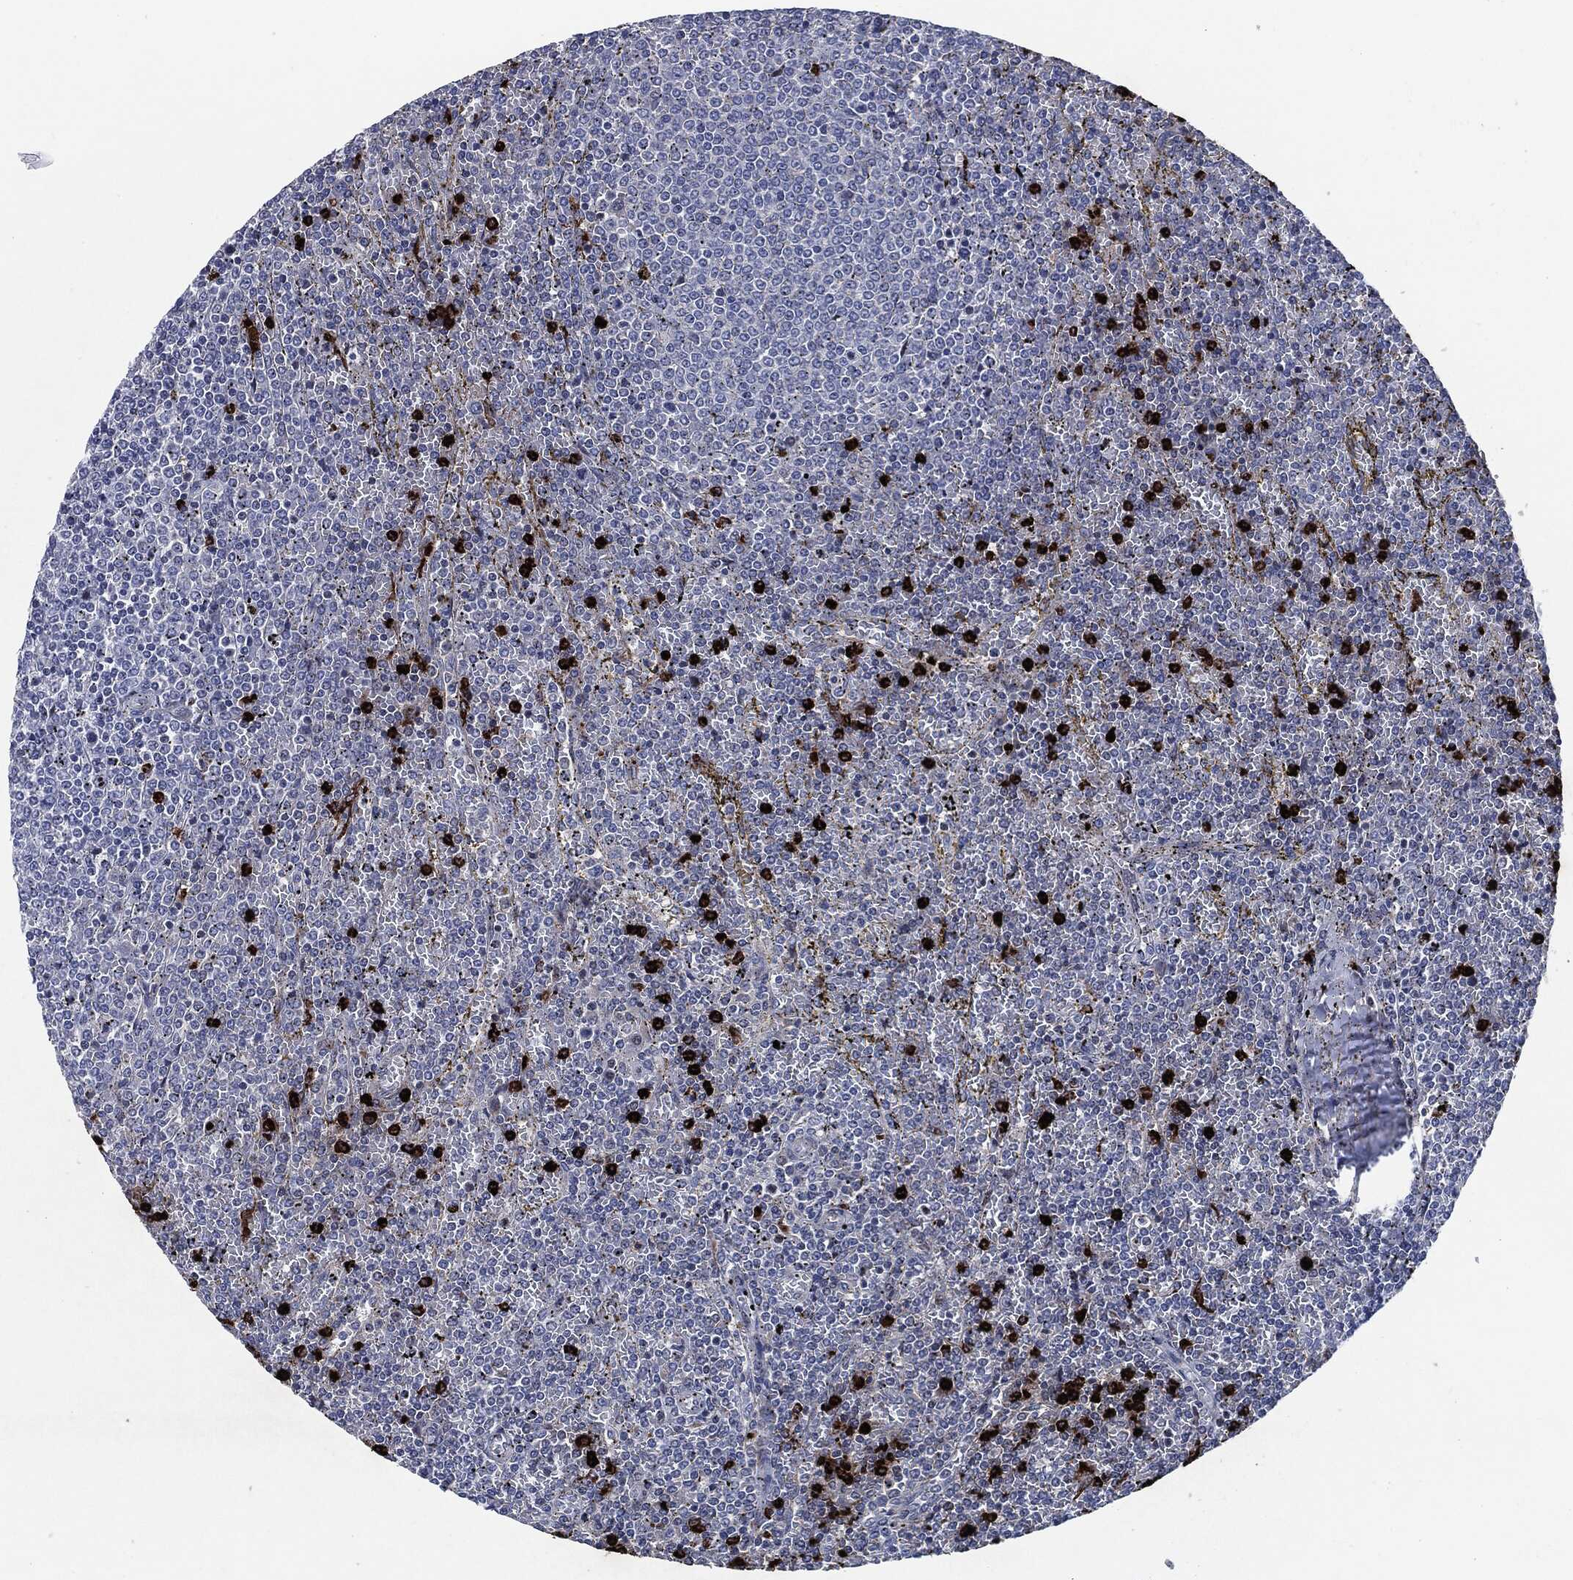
{"staining": {"intensity": "negative", "quantity": "none", "location": "none"}, "tissue": "lymphoma", "cell_type": "Tumor cells", "image_type": "cancer", "snomed": [{"axis": "morphology", "description": "Malignant lymphoma, non-Hodgkin's type, Low grade"}, {"axis": "topography", "description": "Spleen"}], "caption": "Tumor cells show no significant positivity in low-grade malignant lymphoma, non-Hodgkin's type. (DAB IHC, high magnification).", "gene": "MPO", "patient": {"sex": "female", "age": 77}}